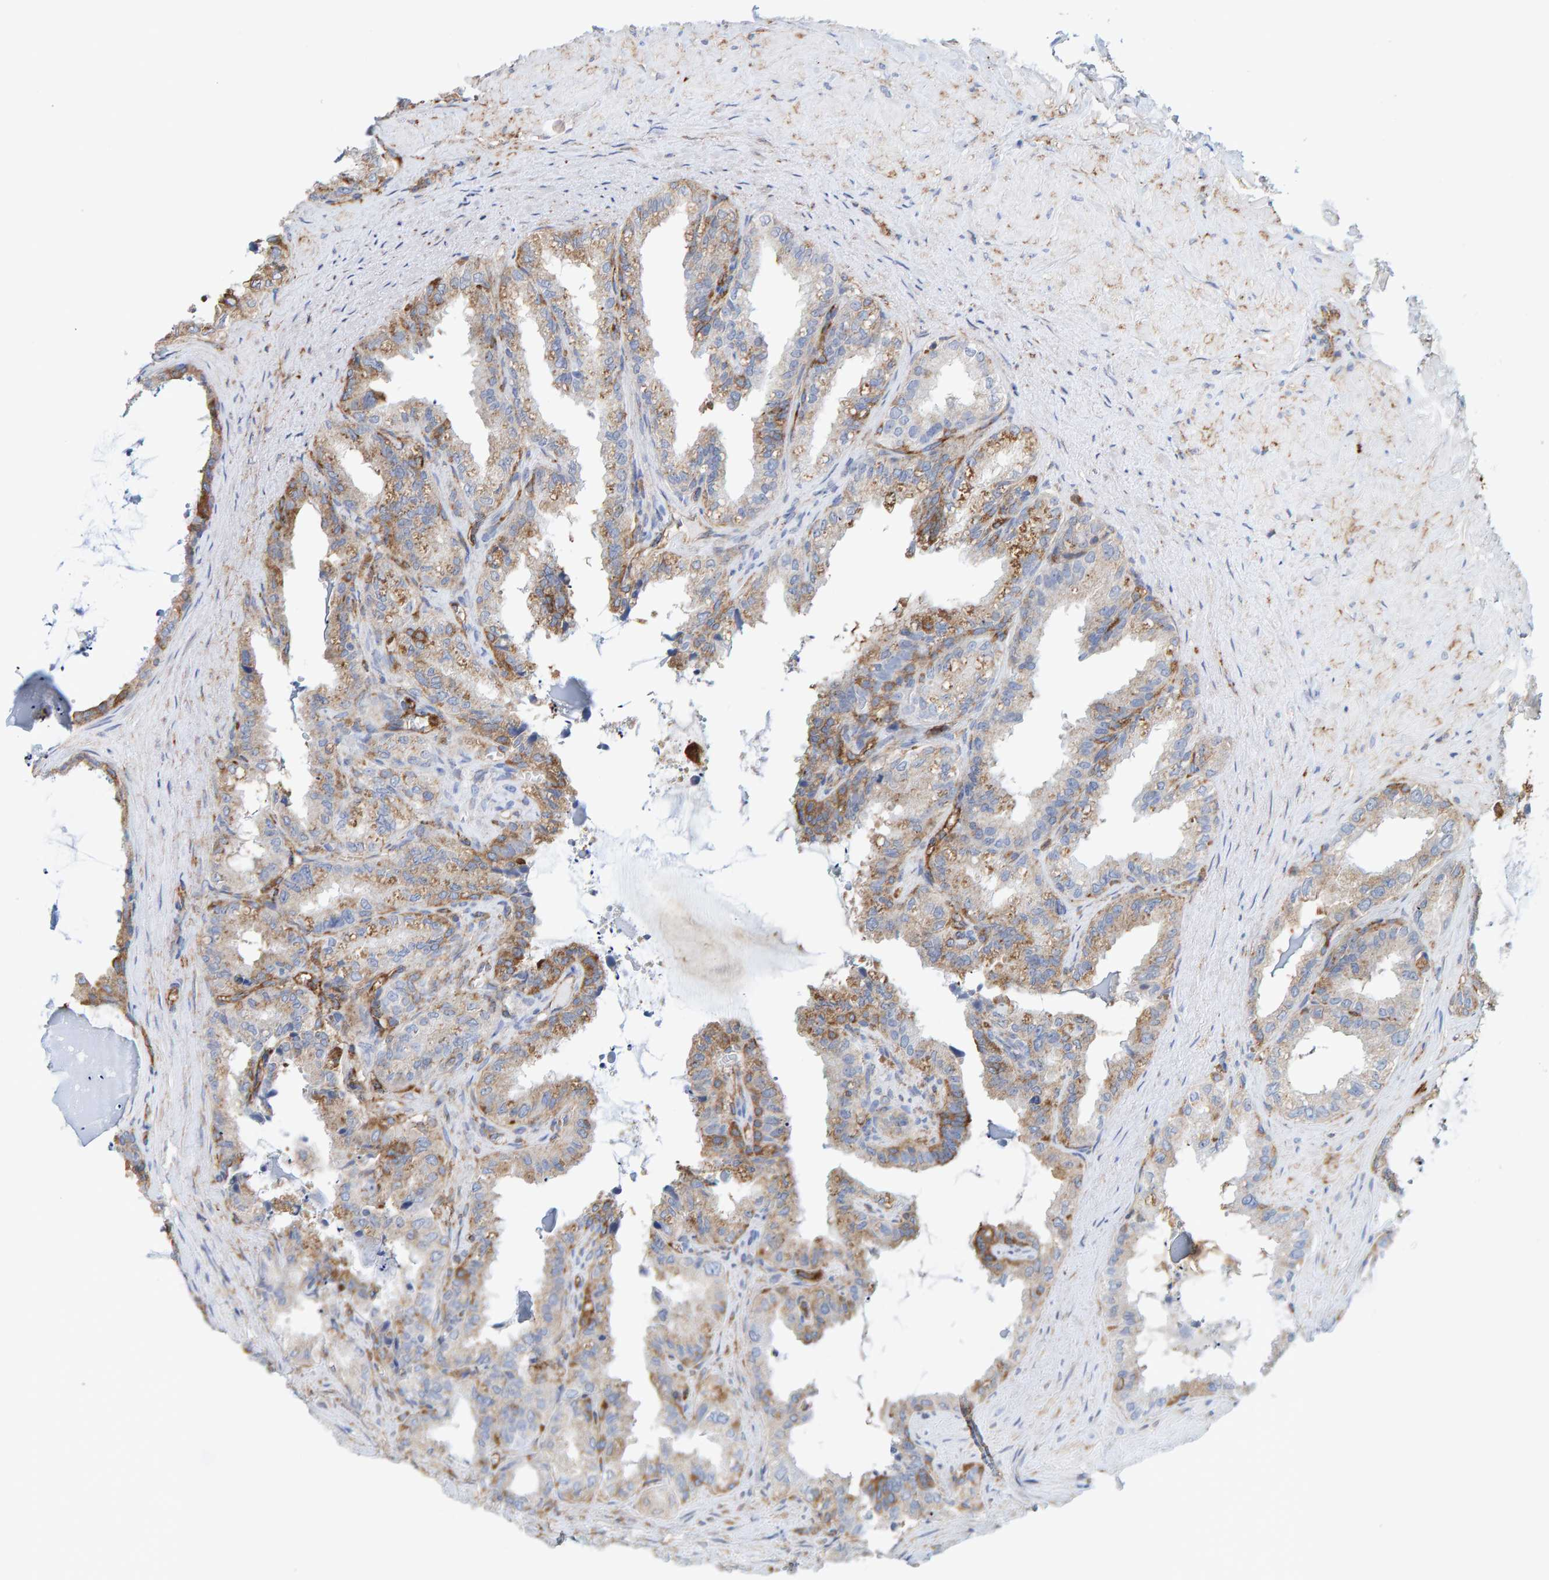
{"staining": {"intensity": "moderate", "quantity": "<25%", "location": "cytoplasmic/membranous"}, "tissue": "seminal vesicle", "cell_type": "Glandular cells", "image_type": "normal", "snomed": [{"axis": "morphology", "description": "Normal tissue, NOS"}, {"axis": "topography", "description": "Seminal veicle"}], "caption": "High-magnification brightfield microscopy of normal seminal vesicle stained with DAB (3,3'-diaminobenzidine) (brown) and counterstained with hematoxylin (blue). glandular cells exhibit moderate cytoplasmic/membranous positivity is present in approximately<25% of cells.", "gene": "MVP", "patient": {"sex": "male", "age": 64}}